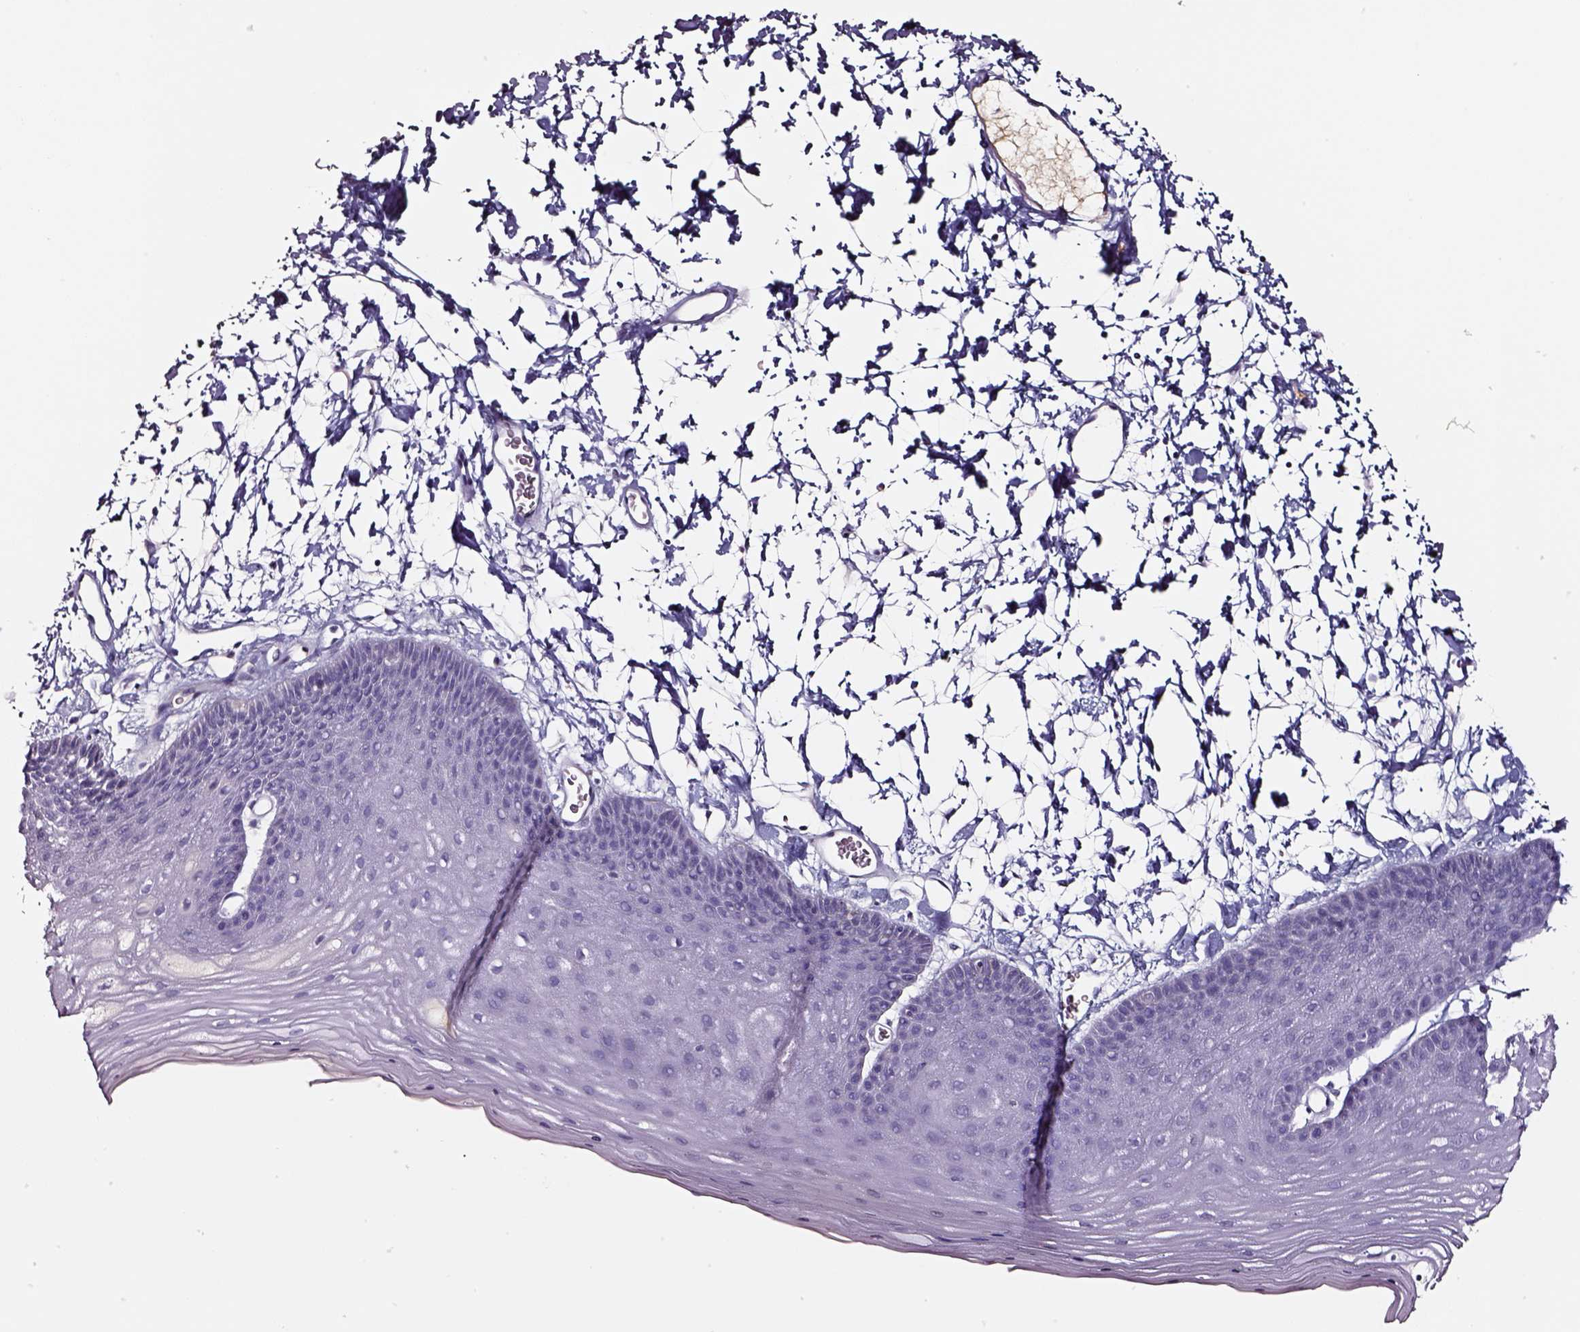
{"staining": {"intensity": "negative", "quantity": "none", "location": "none"}, "tissue": "skin", "cell_type": "Epidermal cells", "image_type": "normal", "snomed": [{"axis": "morphology", "description": "Normal tissue, NOS"}, {"axis": "topography", "description": "Anal"}], "caption": "High power microscopy micrograph of an immunohistochemistry micrograph of unremarkable skin, revealing no significant positivity in epidermal cells.", "gene": "SMIM17", "patient": {"sex": "male", "age": 53}}